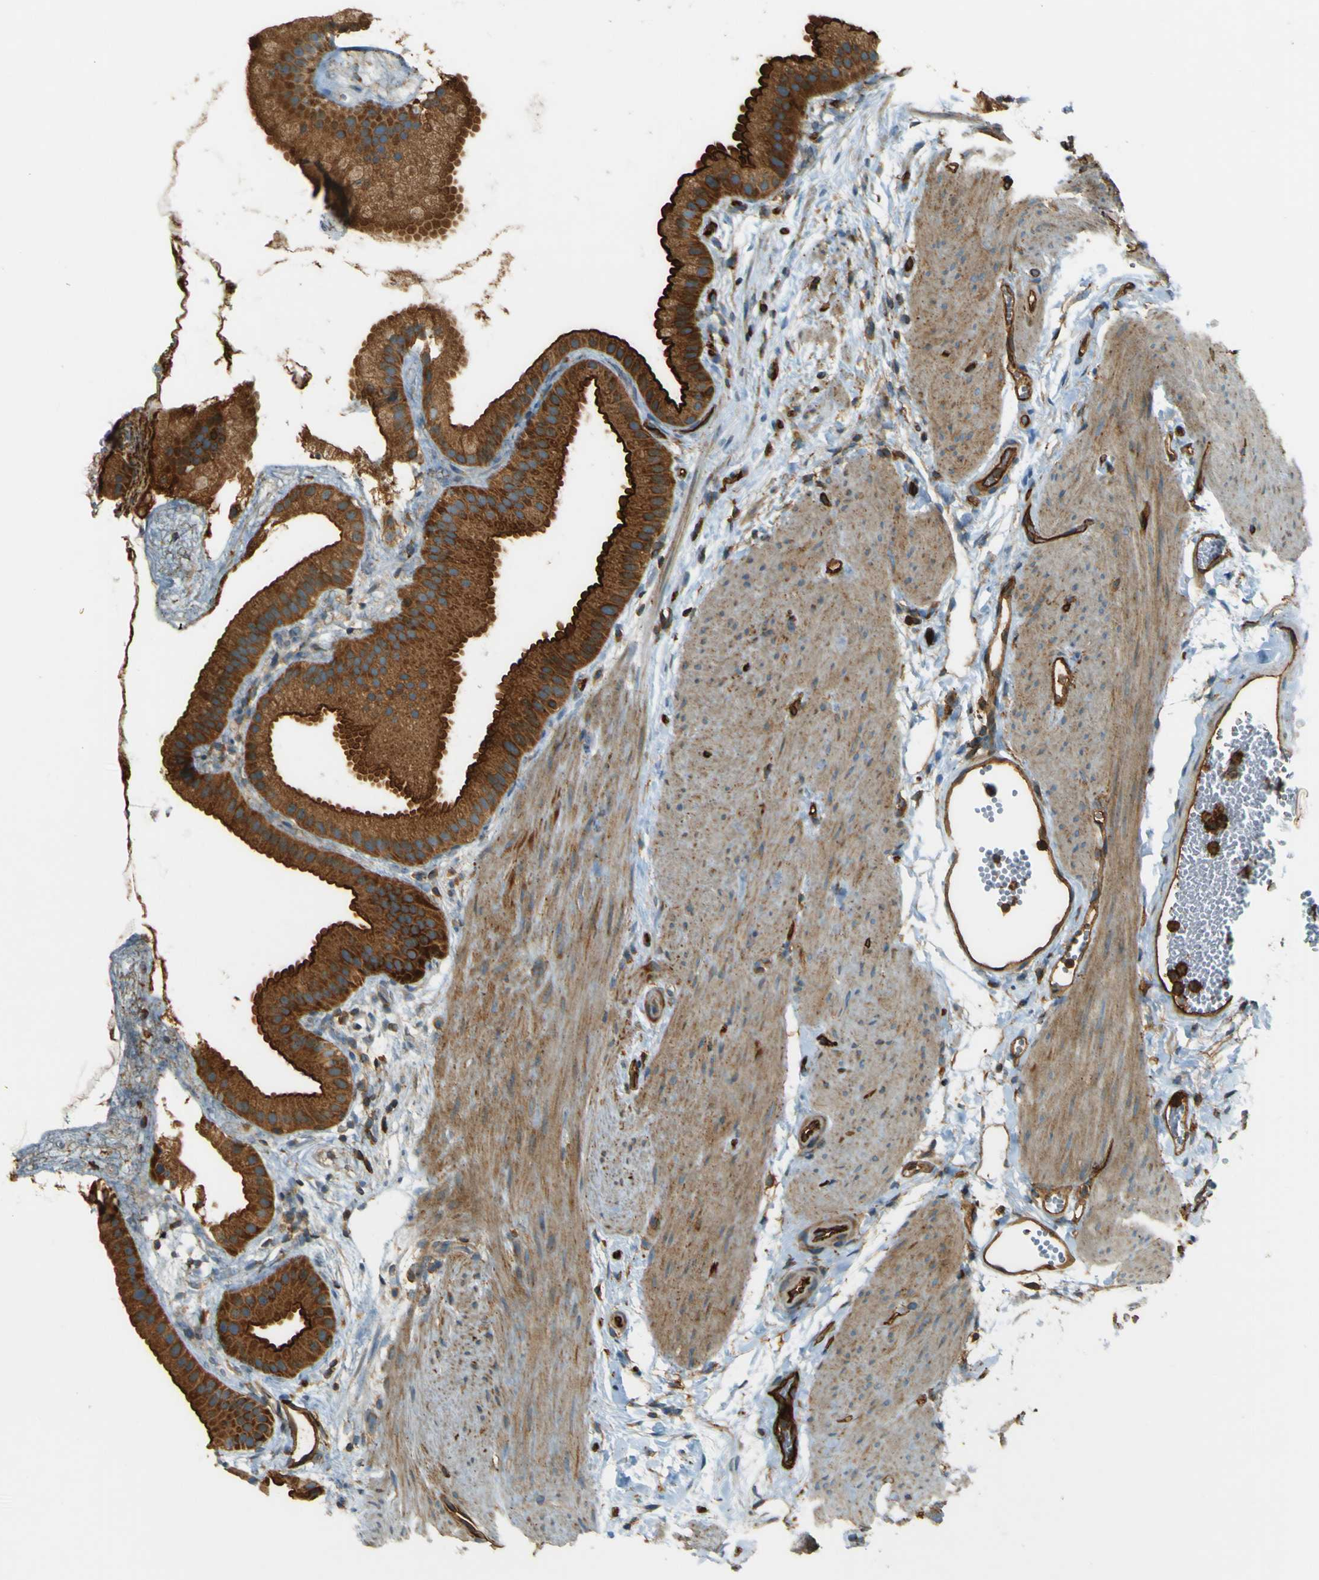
{"staining": {"intensity": "strong", "quantity": ">75%", "location": "cytoplasmic/membranous"}, "tissue": "gallbladder", "cell_type": "Glandular cells", "image_type": "normal", "snomed": [{"axis": "morphology", "description": "Normal tissue, NOS"}, {"axis": "topography", "description": "Gallbladder"}], "caption": "High-magnification brightfield microscopy of benign gallbladder stained with DAB (brown) and counterstained with hematoxylin (blue). glandular cells exhibit strong cytoplasmic/membranous positivity is appreciated in approximately>75% of cells.", "gene": "DNAJC5", "patient": {"sex": "female", "age": 64}}